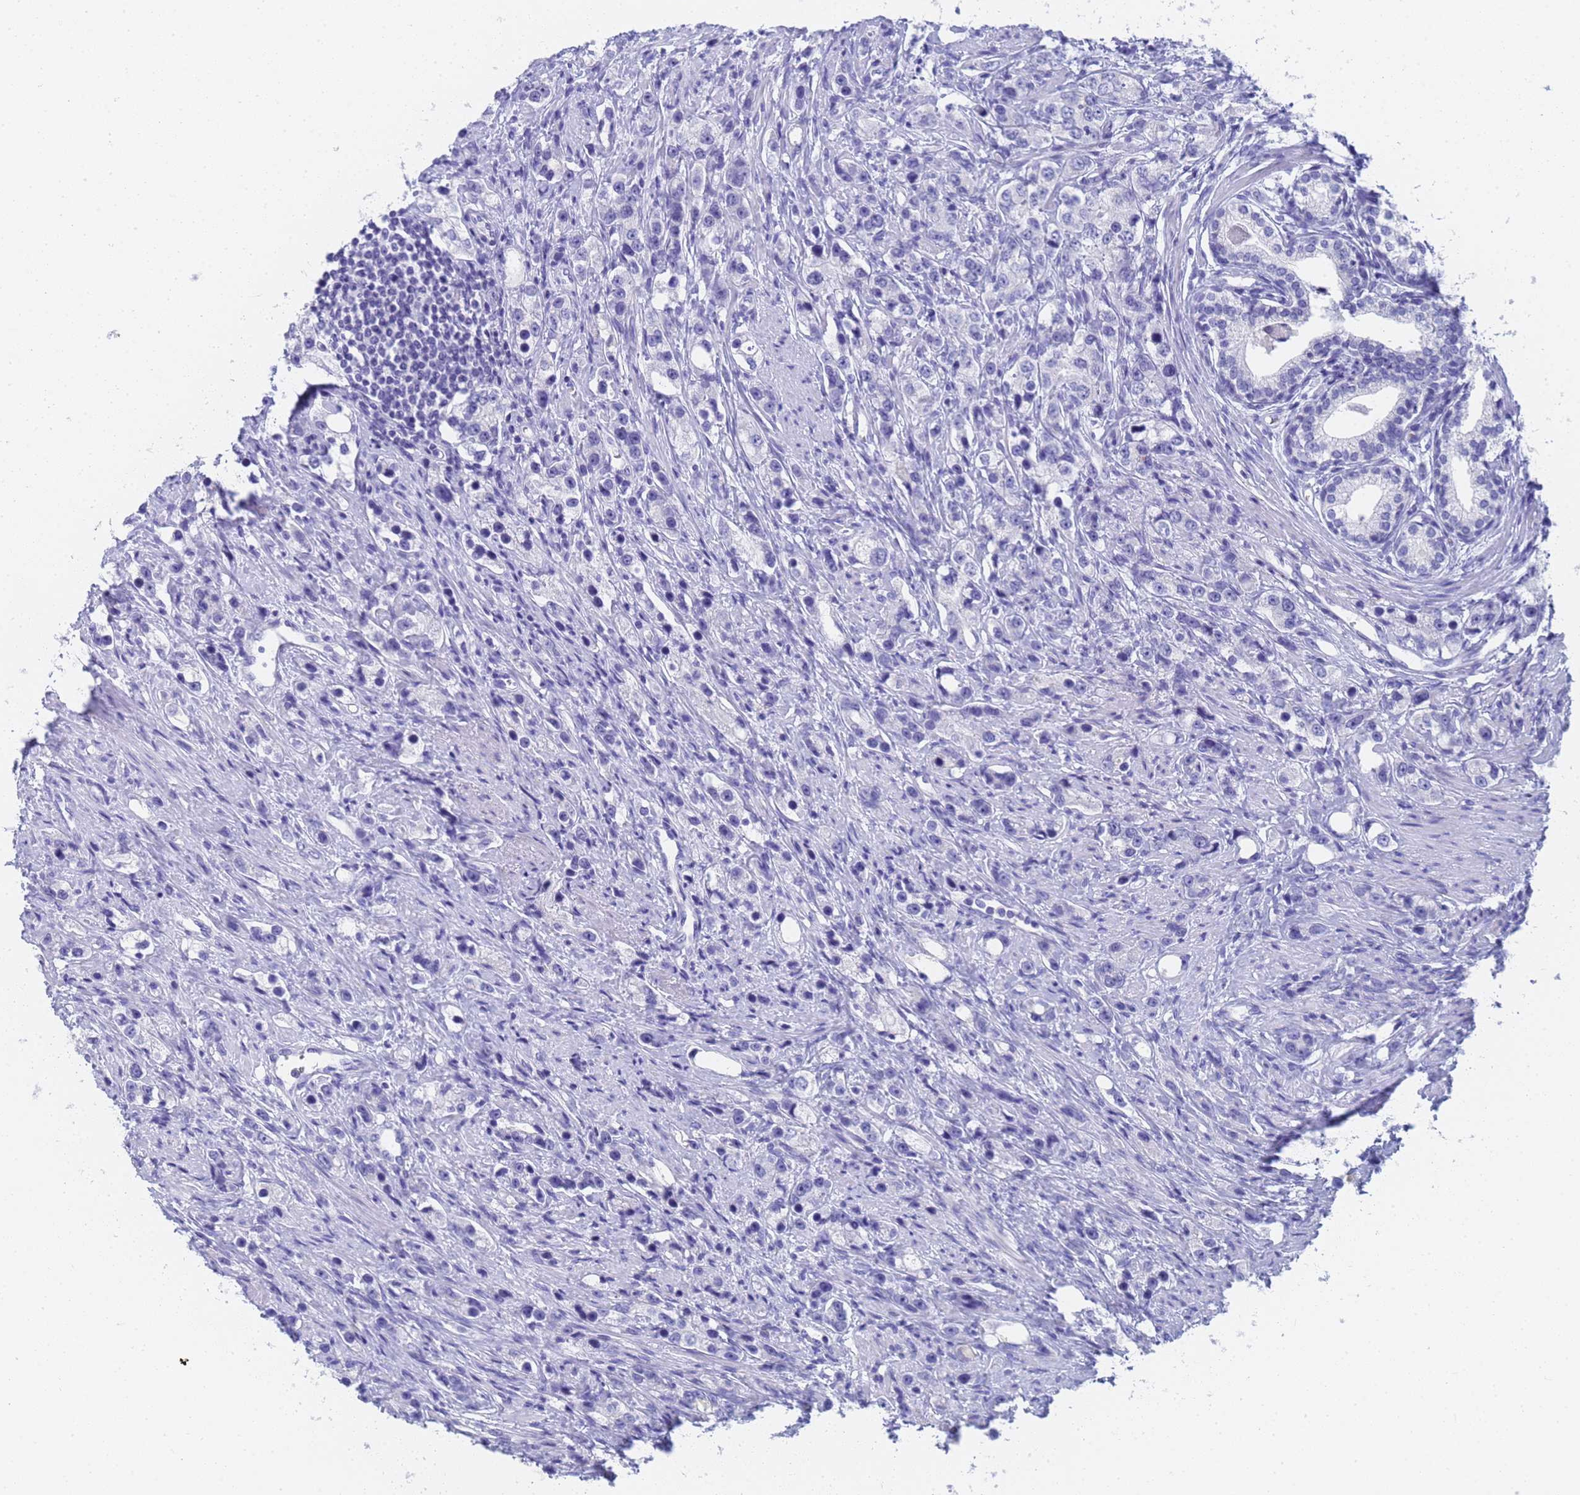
{"staining": {"intensity": "negative", "quantity": "none", "location": "none"}, "tissue": "prostate cancer", "cell_type": "Tumor cells", "image_type": "cancer", "snomed": [{"axis": "morphology", "description": "Adenocarcinoma, High grade"}, {"axis": "topography", "description": "Prostate"}], "caption": "Prostate high-grade adenocarcinoma was stained to show a protein in brown. There is no significant positivity in tumor cells.", "gene": "STATH", "patient": {"sex": "male", "age": 63}}